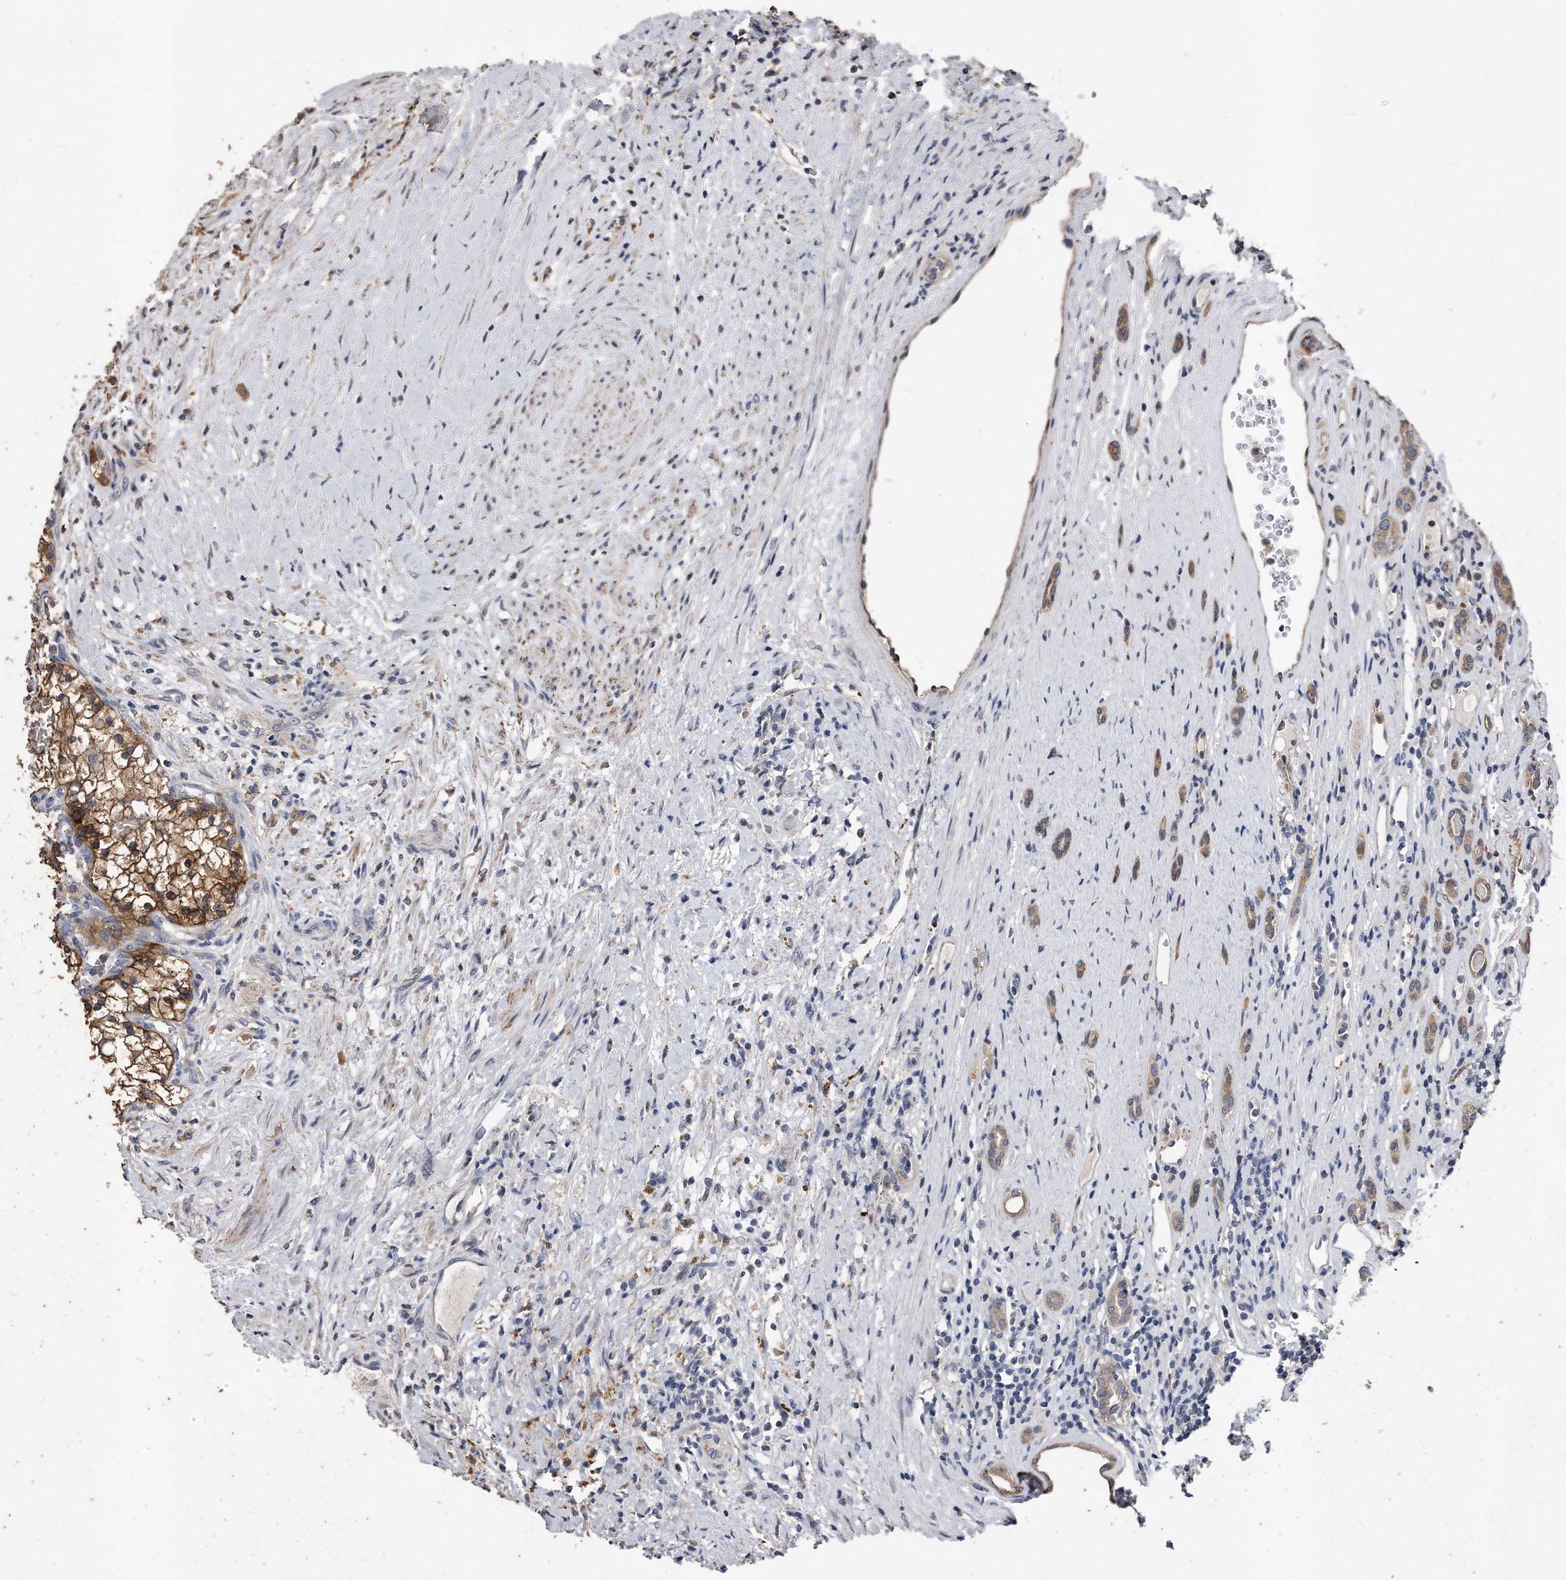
{"staining": {"intensity": "strong", "quantity": ">75%", "location": "cytoplasmic/membranous"}, "tissue": "renal cancer", "cell_type": "Tumor cells", "image_type": "cancer", "snomed": [{"axis": "morphology", "description": "Normal tissue, NOS"}, {"axis": "morphology", "description": "Adenocarcinoma, NOS"}, {"axis": "topography", "description": "Kidney"}], "caption": "Human renal cancer (adenocarcinoma) stained with a brown dye demonstrates strong cytoplasmic/membranous positive expression in approximately >75% of tumor cells.", "gene": "IL20RA", "patient": {"sex": "male", "age": 68}}